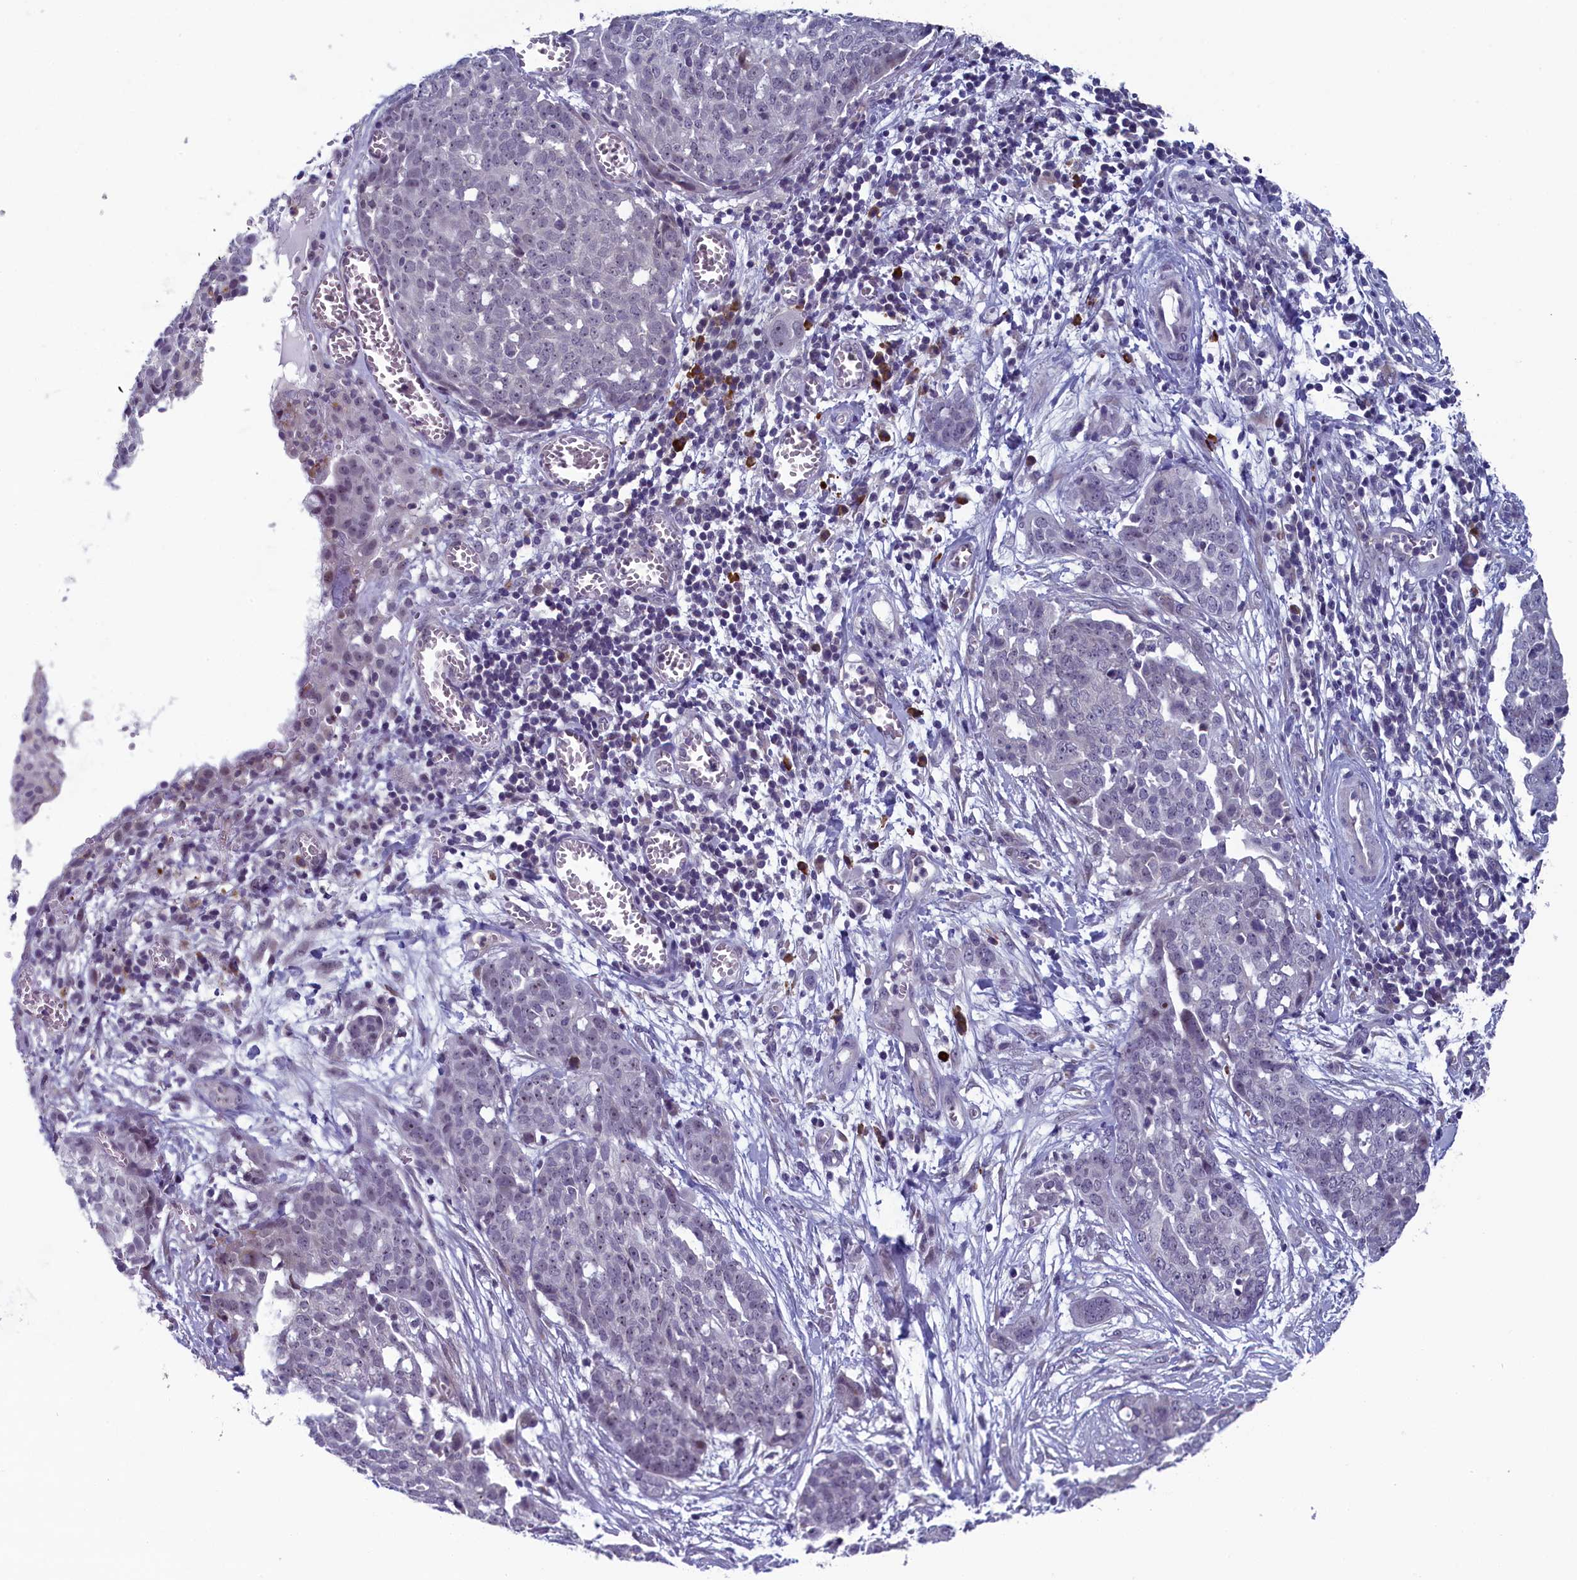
{"staining": {"intensity": "negative", "quantity": "none", "location": "none"}, "tissue": "ovarian cancer", "cell_type": "Tumor cells", "image_type": "cancer", "snomed": [{"axis": "morphology", "description": "Cystadenocarcinoma, serous, NOS"}, {"axis": "topography", "description": "Soft tissue"}, {"axis": "topography", "description": "Ovary"}], "caption": "High magnification brightfield microscopy of ovarian cancer (serous cystadenocarcinoma) stained with DAB (brown) and counterstained with hematoxylin (blue): tumor cells show no significant expression.", "gene": "CNEP1R1", "patient": {"sex": "female", "age": 57}}